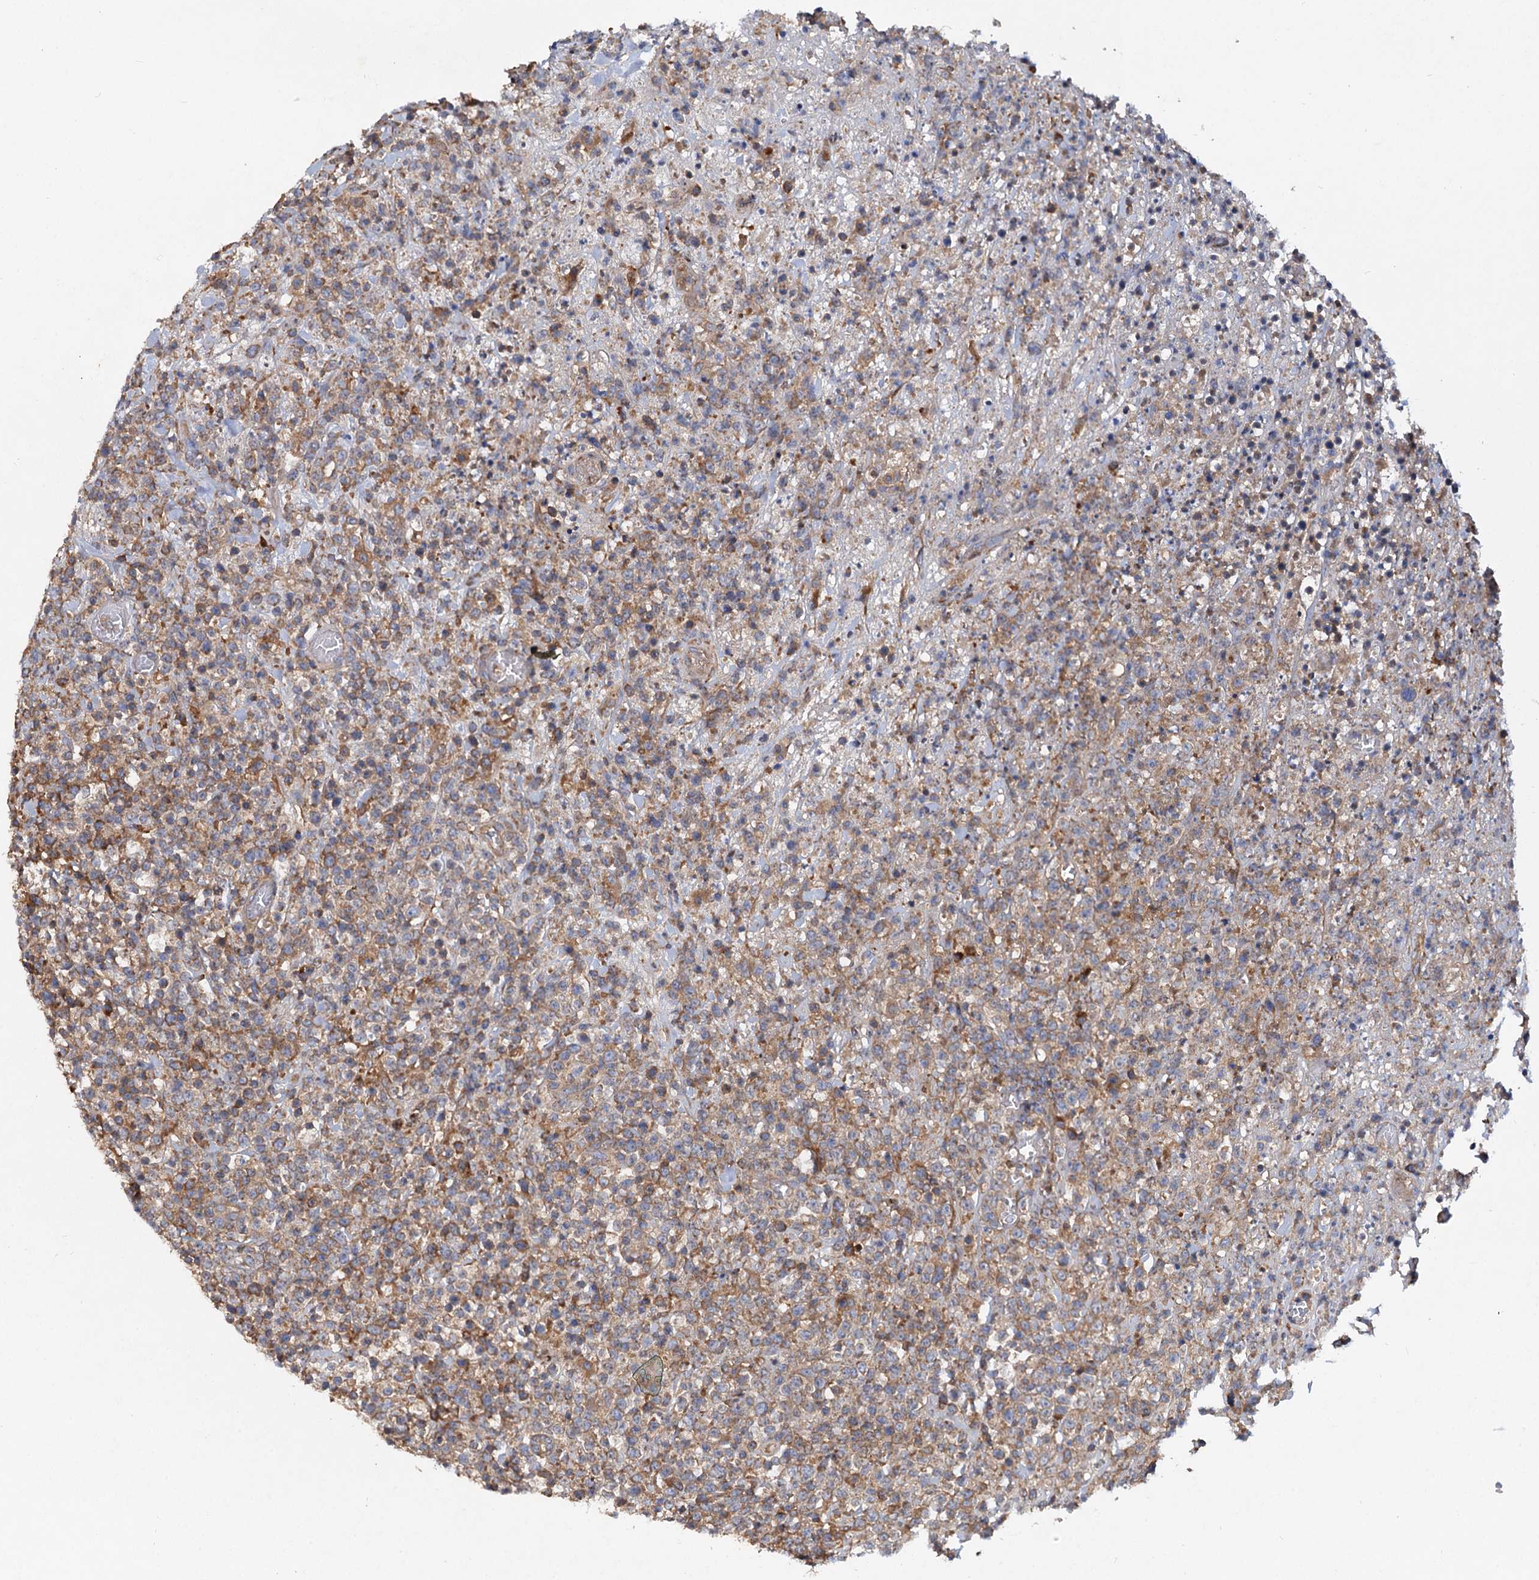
{"staining": {"intensity": "moderate", "quantity": ">75%", "location": "cytoplasmic/membranous"}, "tissue": "lymphoma", "cell_type": "Tumor cells", "image_type": "cancer", "snomed": [{"axis": "morphology", "description": "Malignant lymphoma, non-Hodgkin's type, High grade"}, {"axis": "topography", "description": "Colon"}], "caption": "Human malignant lymphoma, non-Hodgkin's type (high-grade) stained with a protein marker demonstrates moderate staining in tumor cells.", "gene": "ALKBH7", "patient": {"sex": "female", "age": 53}}